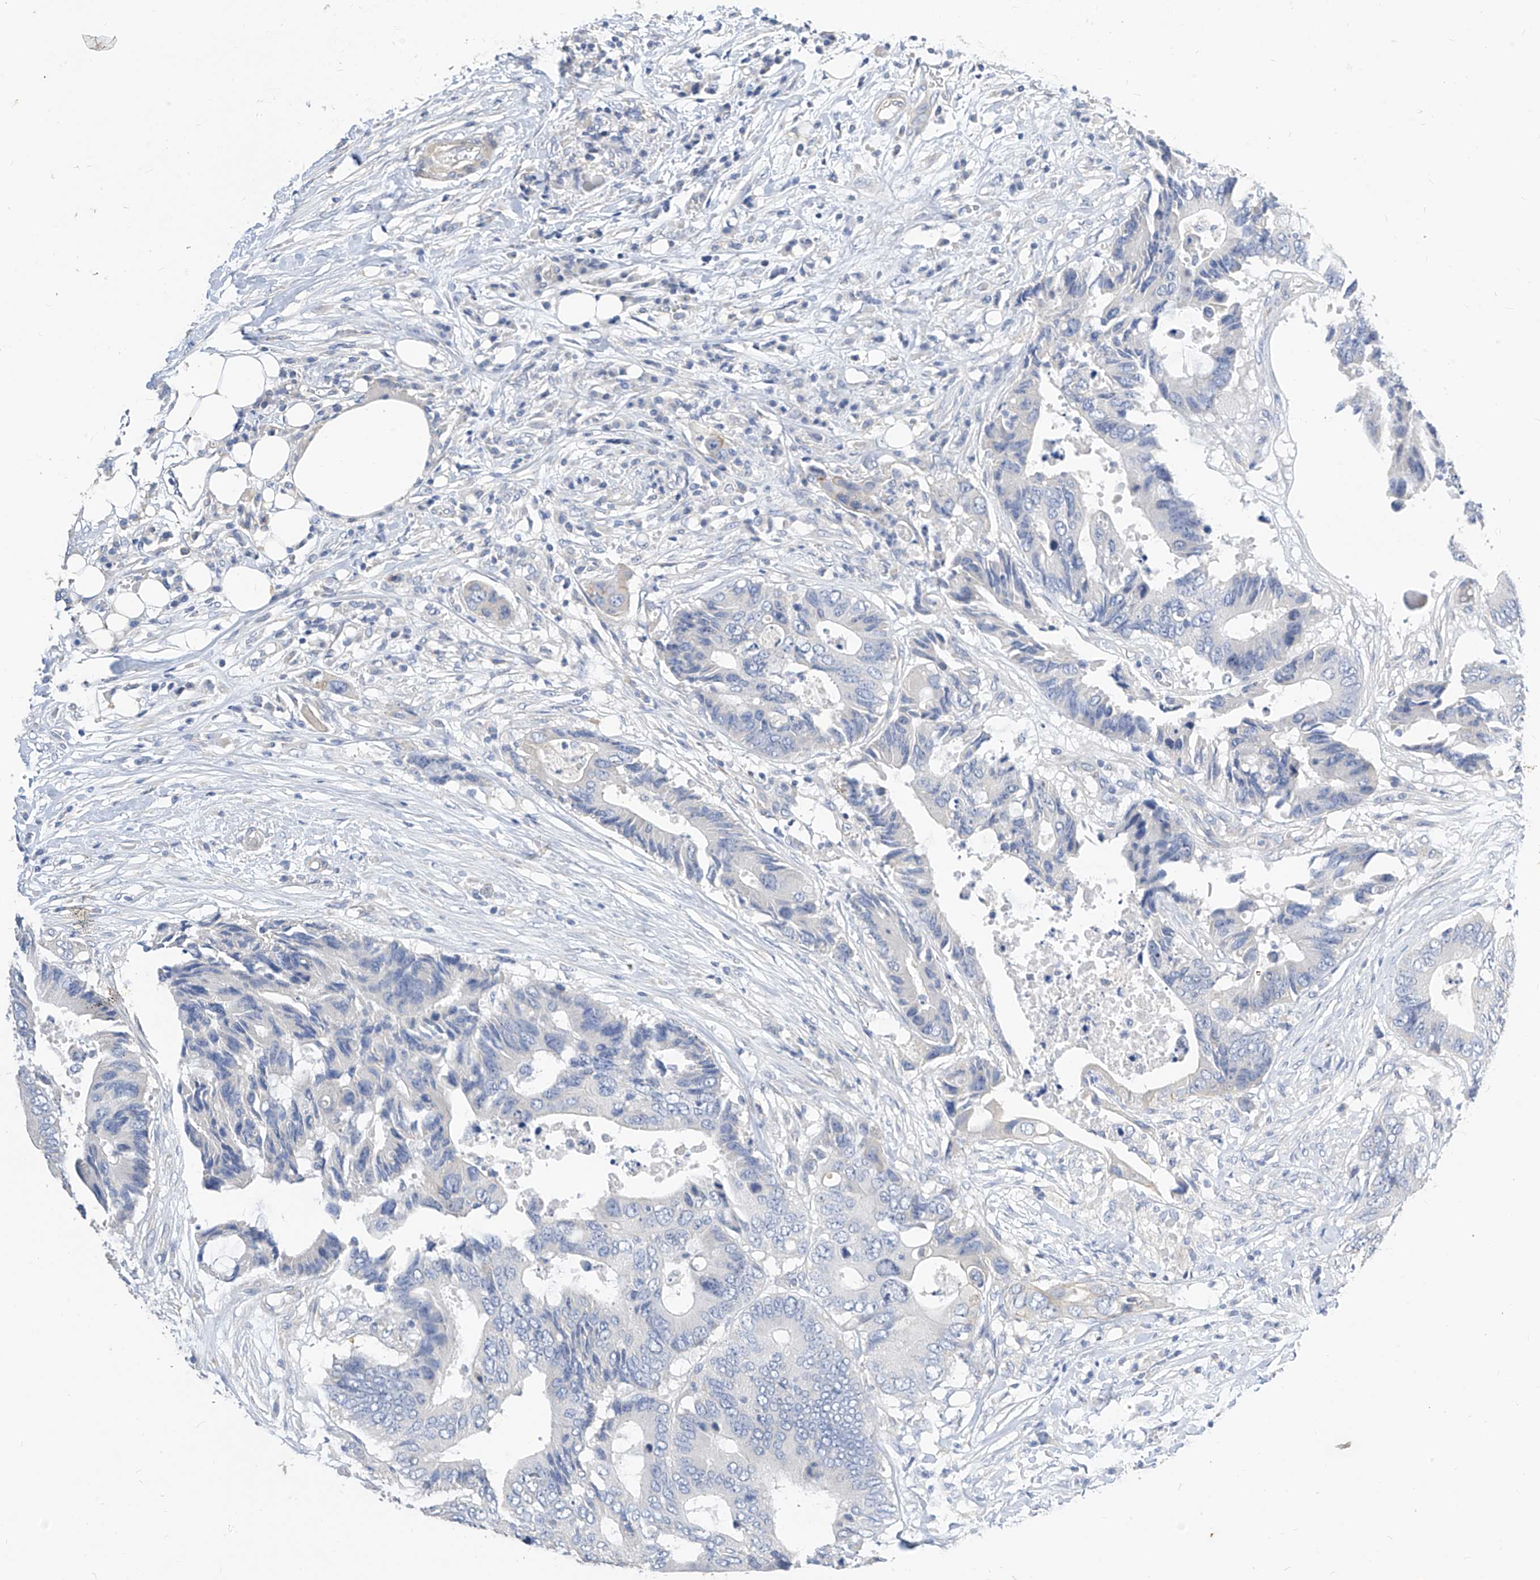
{"staining": {"intensity": "negative", "quantity": "none", "location": "none"}, "tissue": "colorectal cancer", "cell_type": "Tumor cells", "image_type": "cancer", "snomed": [{"axis": "morphology", "description": "Adenocarcinoma, NOS"}, {"axis": "topography", "description": "Colon"}], "caption": "A histopathology image of human colorectal cancer (adenocarcinoma) is negative for staining in tumor cells.", "gene": "SCGB2A1", "patient": {"sex": "male", "age": 71}}